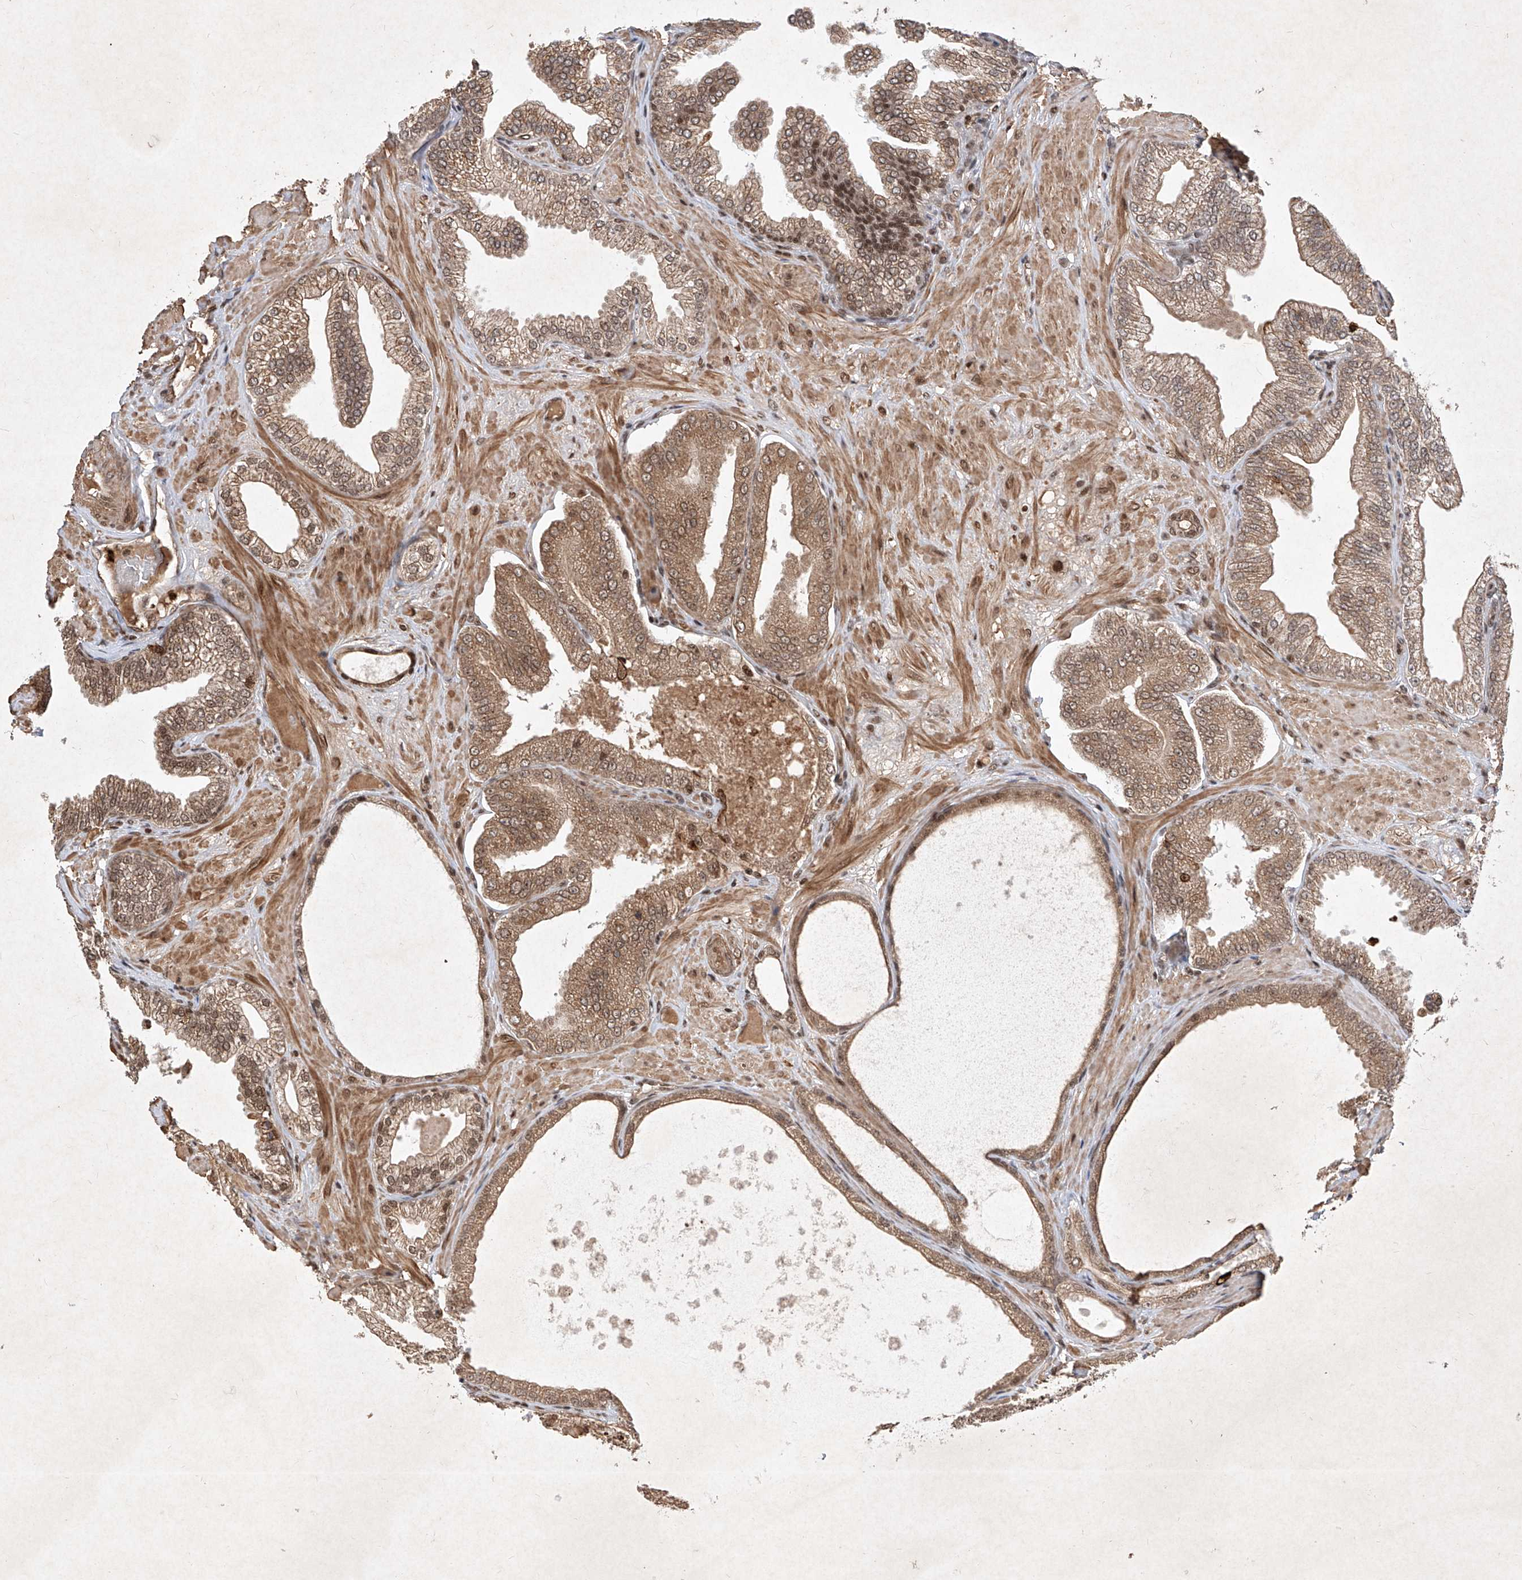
{"staining": {"intensity": "moderate", "quantity": ">75%", "location": "cytoplasmic/membranous,nuclear"}, "tissue": "prostate cancer", "cell_type": "Tumor cells", "image_type": "cancer", "snomed": [{"axis": "morphology", "description": "Adenocarcinoma, Low grade"}, {"axis": "topography", "description": "Prostate"}], "caption": "Tumor cells reveal moderate cytoplasmic/membranous and nuclear expression in about >75% of cells in prostate cancer.", "gene": "IRF2", "patient": {"sex": "male", "age": 63}}